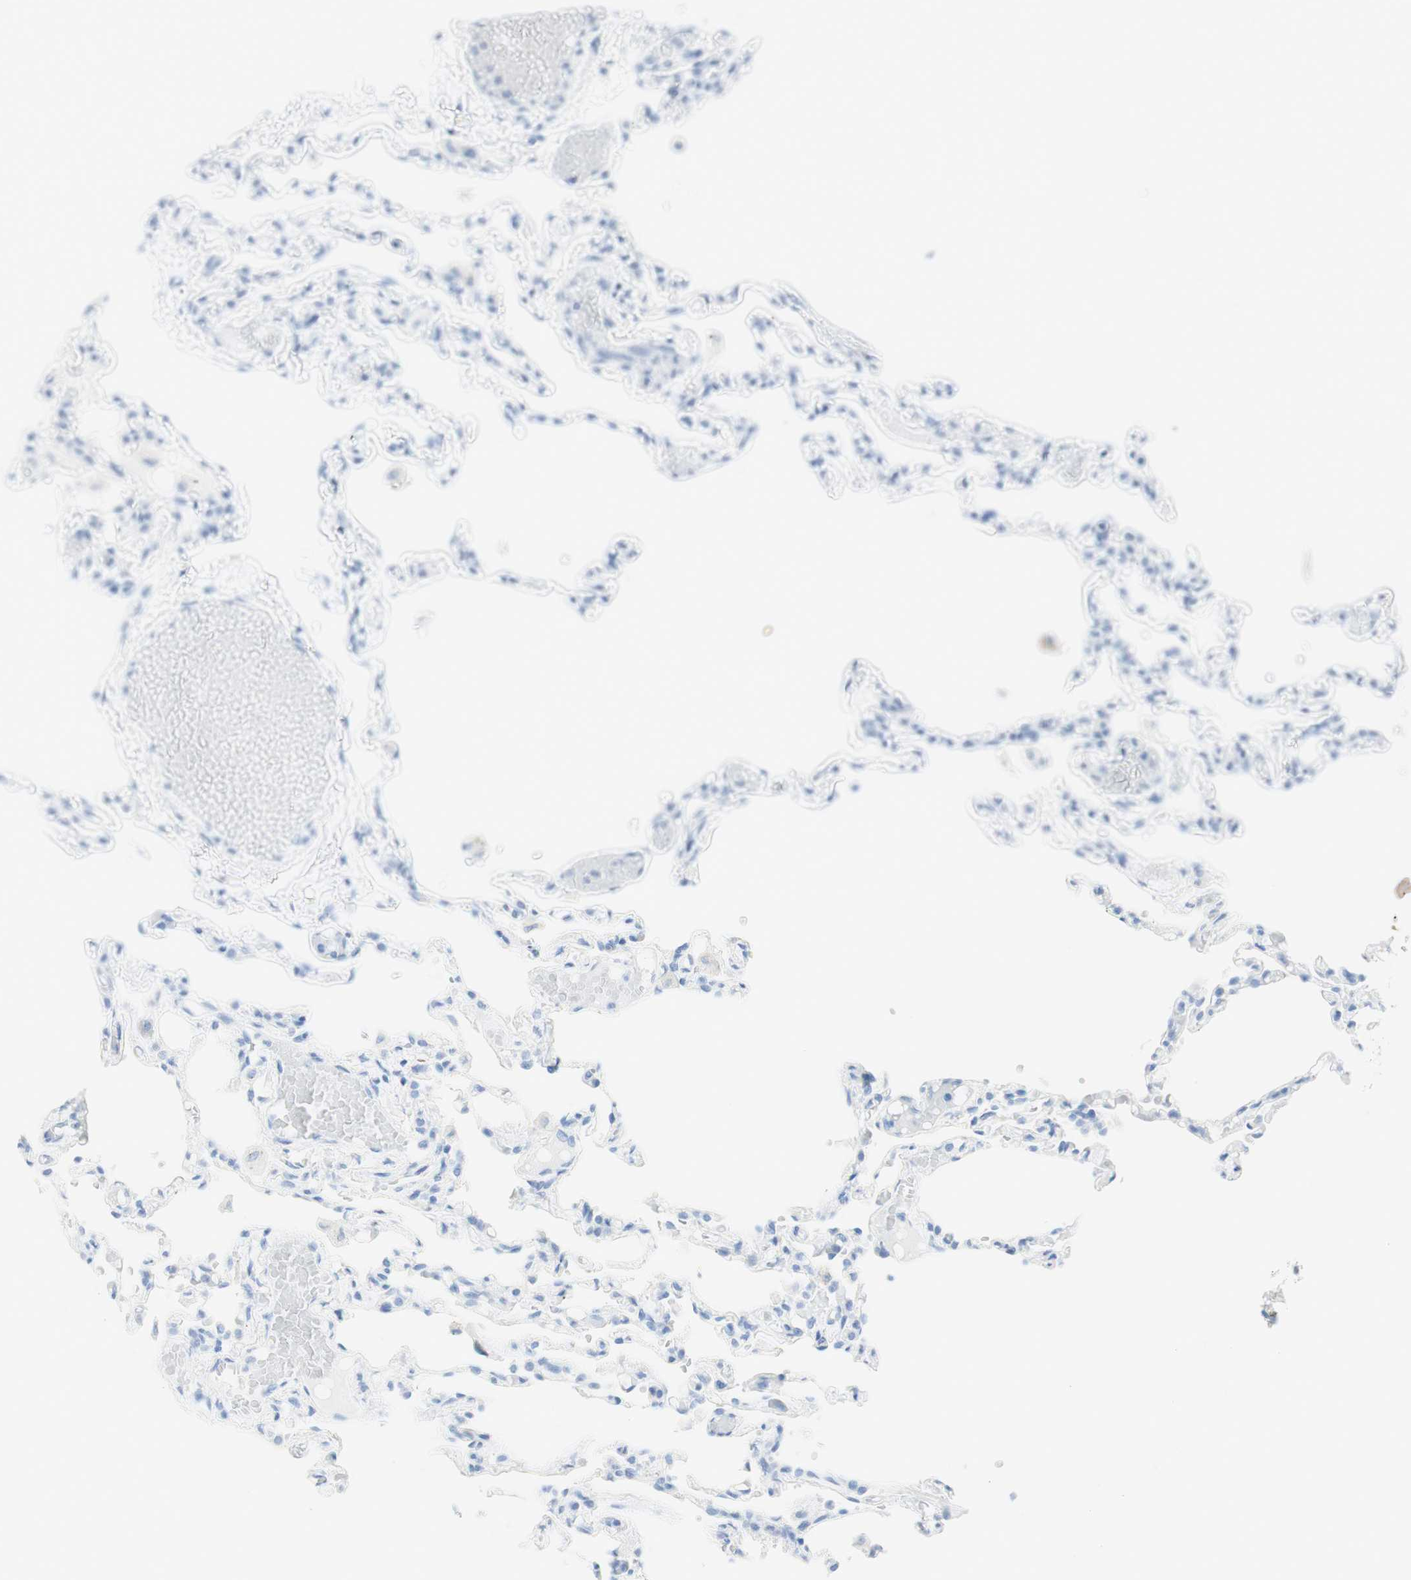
{"staining": {"intensity": "negative", "quantity": "none", "location": "none"}, "tissue": "lung", "cell_type": "Alveolar cells", "image_type": "normal", "snomed": [{"axis": "morphology", "description": "Normal tissue, NOS"}, {"axis": "topography", "description": "Lung"}], "caption": "The micrograph reveals no staining of alveolar cells in benign lung.", "gene": "TPO", "patient": {"sex": "male", "age": 21}}